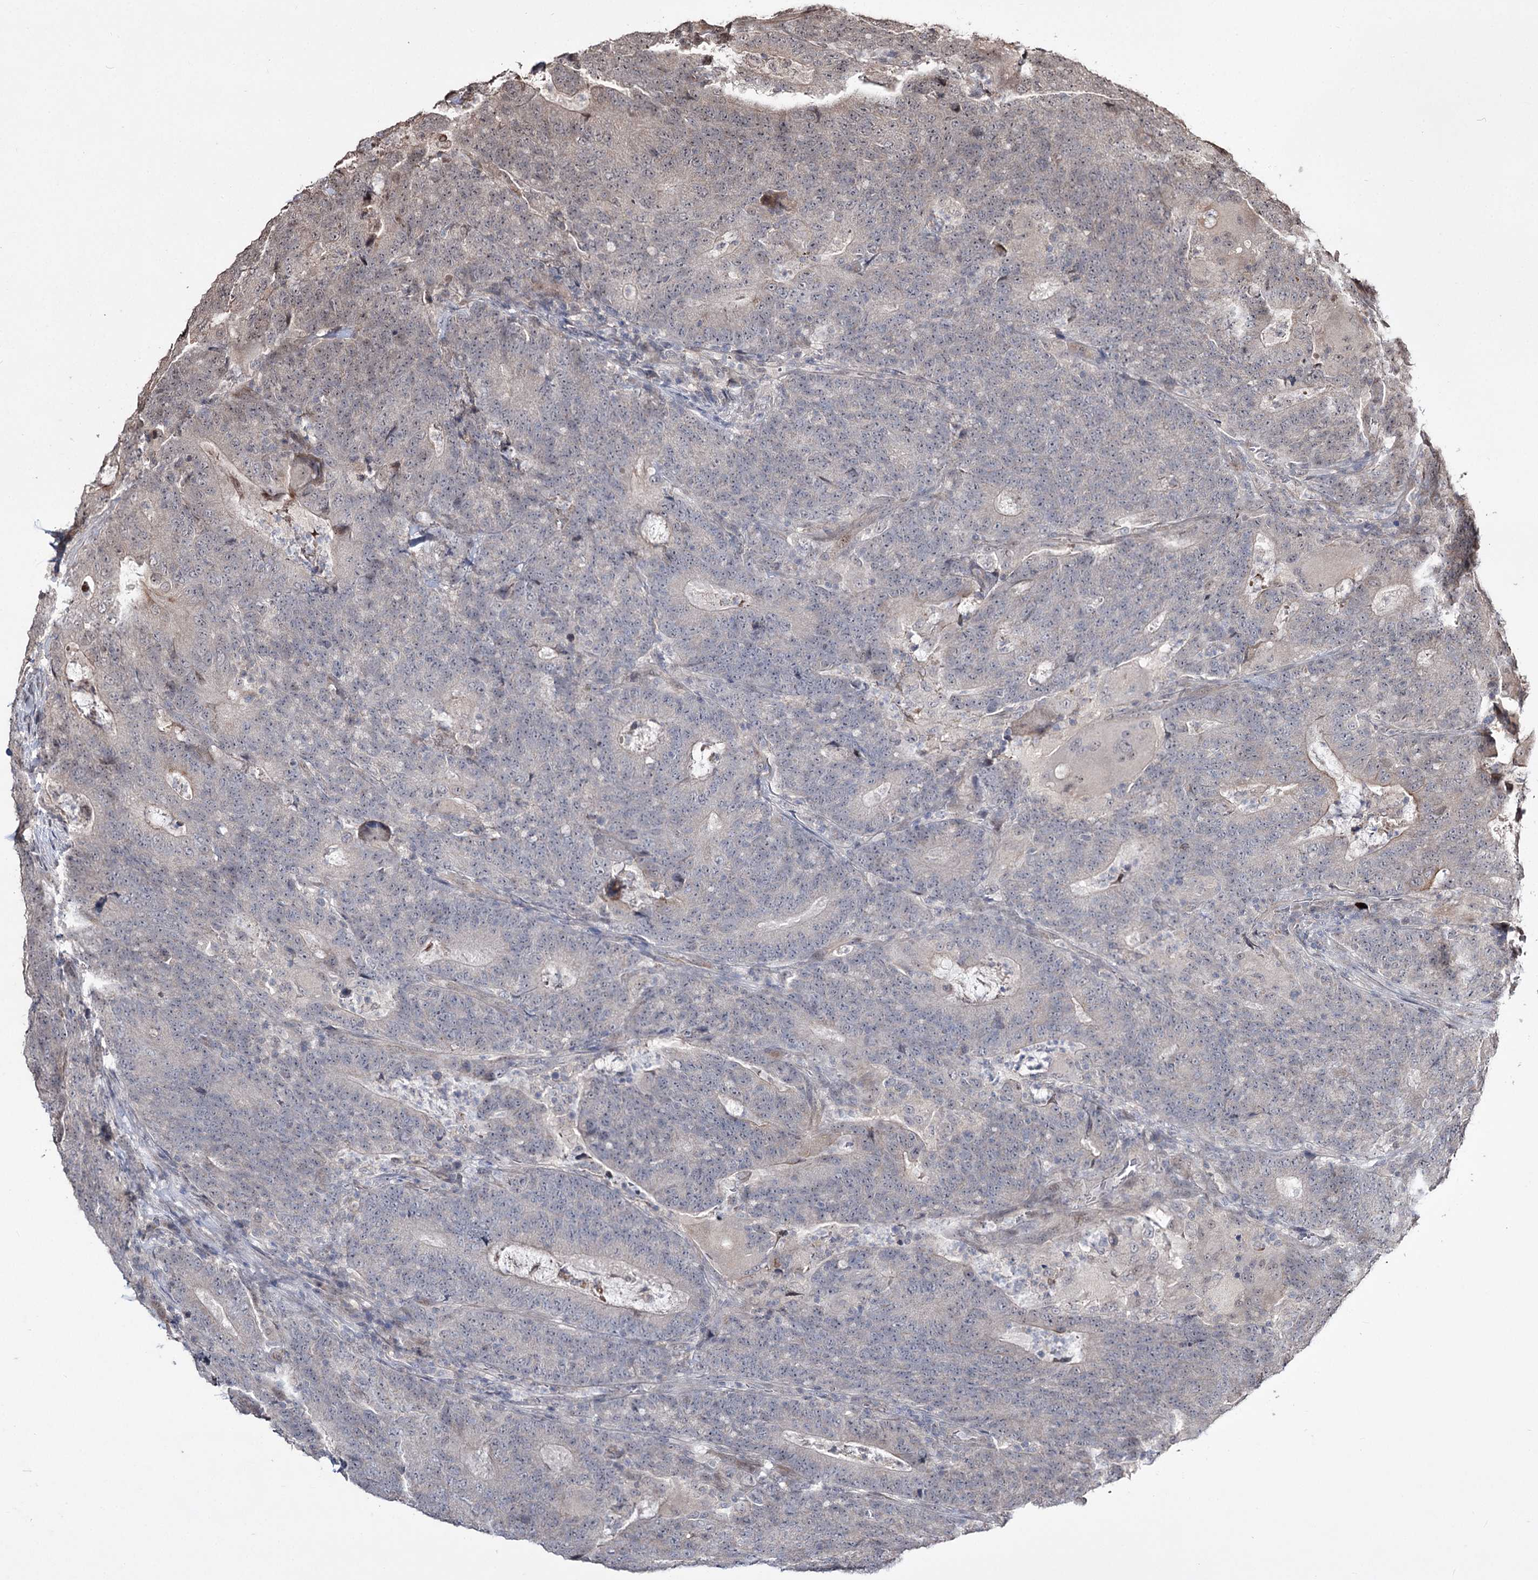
{"staining": {"intensity": "negative", "quantity": "none", "location": "none"}, "tissue": "colorectal cancer", "cell_type": "Tumor cells", "image_type": "cancer", "snomed": [{"axis": "morphology", "description": "Normal tissue, NOS"}, {"axis": "morphology", "description": "Adenocarcinoma, NOS"}, {"axis": "topography", "description": "Colon"}], "caption": "Colorectal cancer was stained to show a protein in brown. There is no significant staining in tumor cells.", "gene": "CPNE8", "patient": {"sex": "female", "age": 75}}